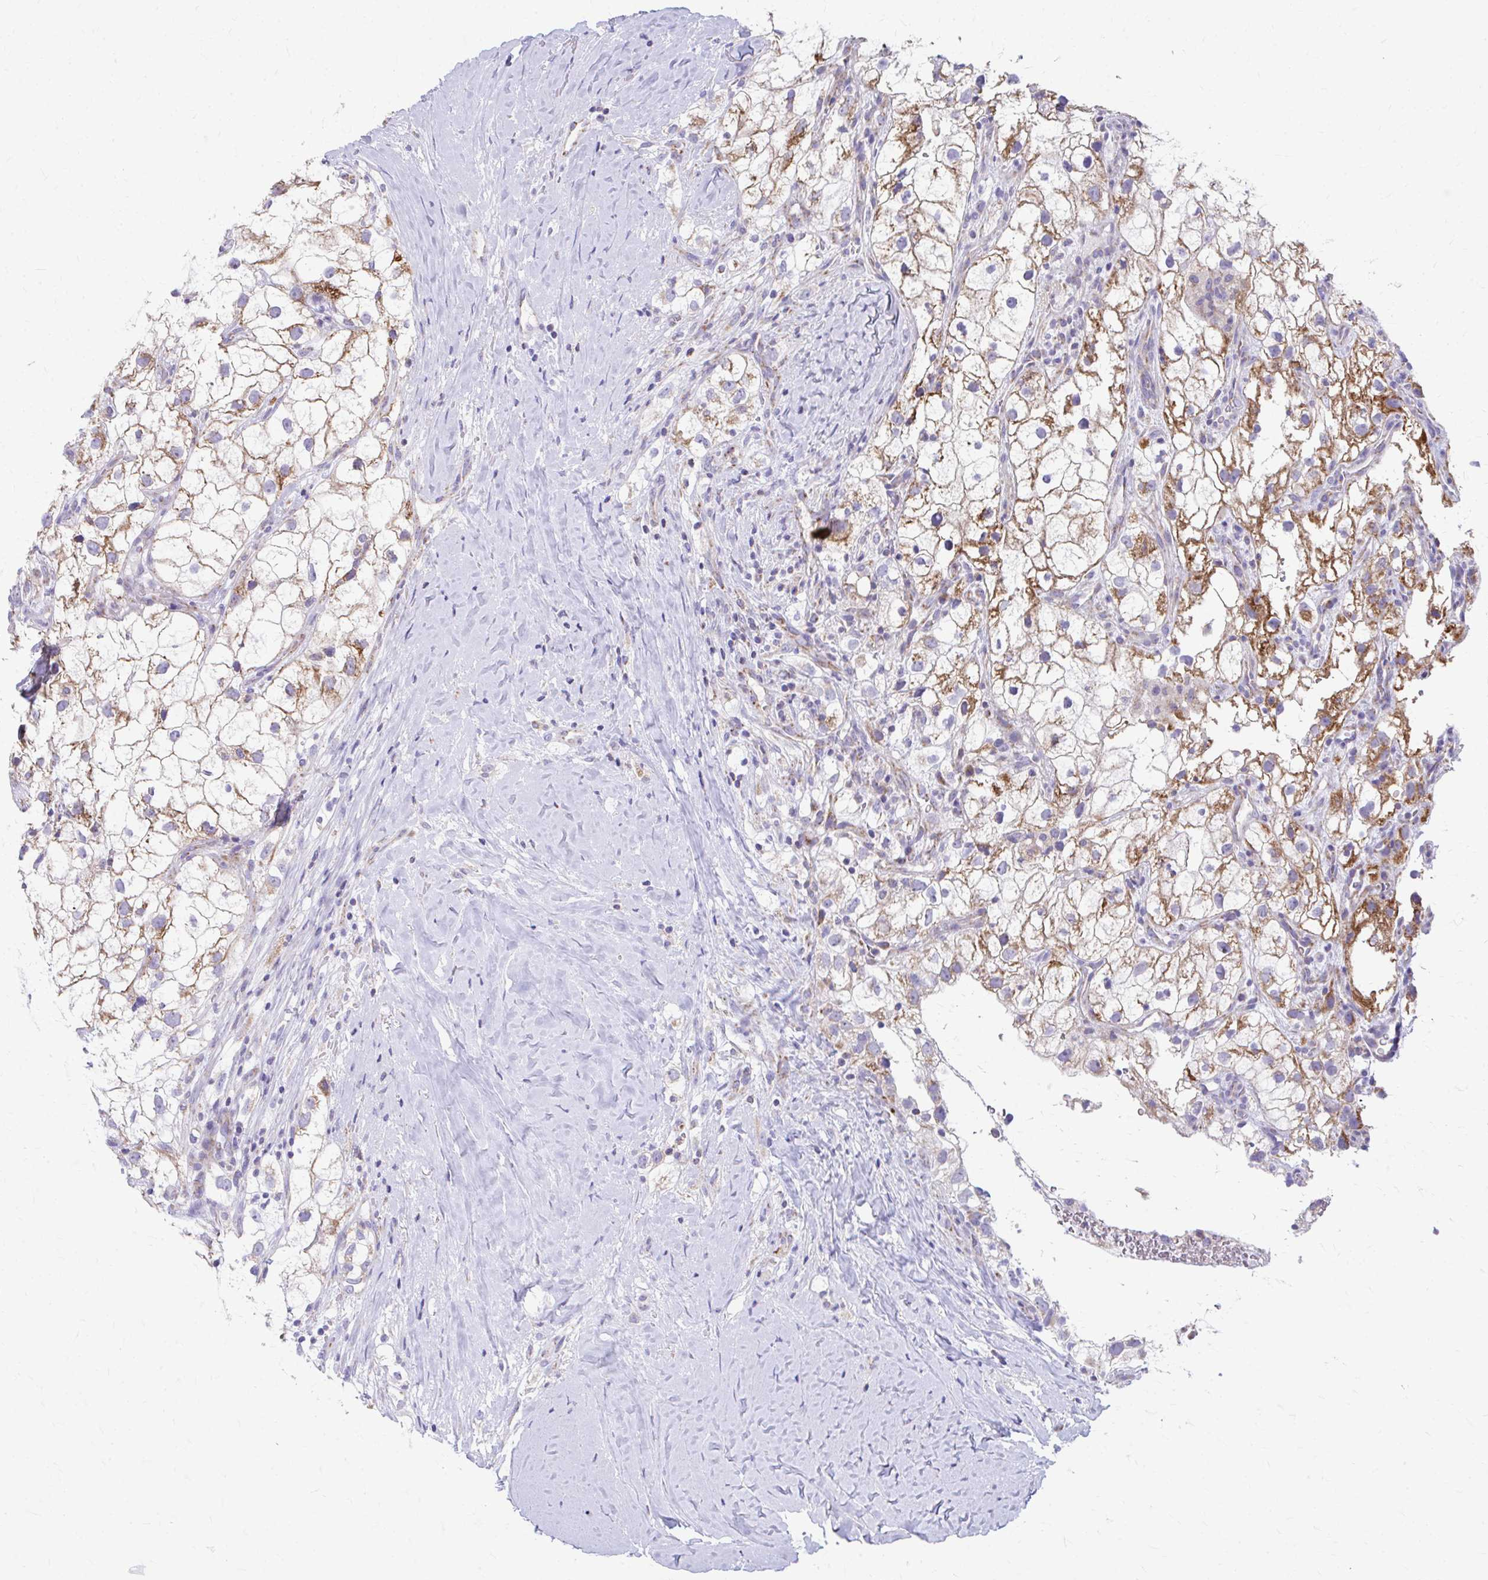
{"staining": {"intensity": "moderate", "quantity": "25%-75%", "location": "cytoplasmic/membranous"}, "tissue": "renal cancer", "cell_type": "Tumor cells", "image_type": "cancer", "snomed": [{"axis": "morphology", "description": "Adenocarcinoma, NOS"}, {"axis": "topography", "description": "Kidney"}], "caption": "A histopathology image showing moderate cytoplasmic/membranous expression in approximately 25%-75% of tumor cells in renal cancer, as visualized by brown immunohistochemical staining.", "gene": "MRPL19", "patient": {"sex": "male", "age": 59}}